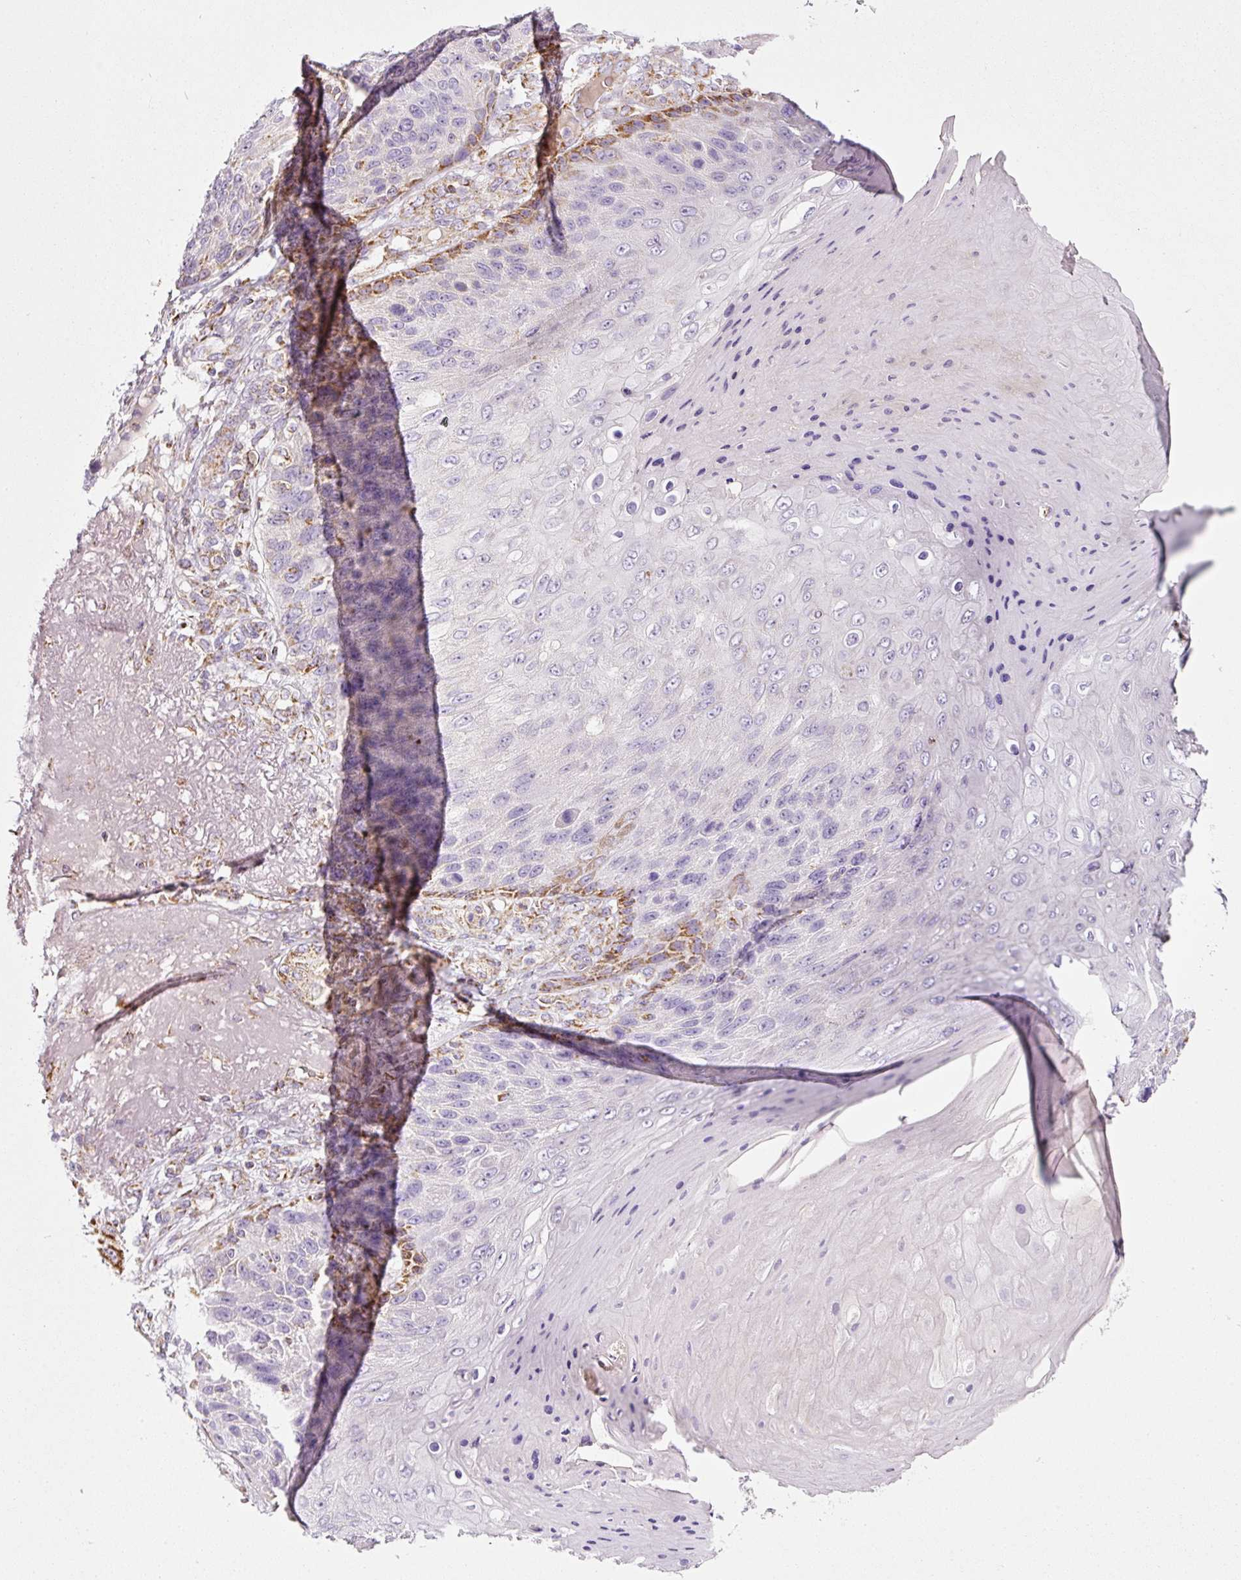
{"staining": {"intensity": "moderate", "quantity": "<25%", "location": "cytoplasmic/membranous"}, "tissue": "skin cancer", "cell_type": "Tumor cells", "image_type": "cancer", "snomed": [{"axis": "morphology", "description": "Squamous cell carcinoma, NOS"}, {"axis": "topography", "description": "Skin"}], "caption": "Tumor cells reveal low levels of moderate cytoplasmic/membranous expression in about <25% of cells in skin cancer. Using DAB (3,3'-diaminobenzidine) (brown) and hematoxylin (blue) stains, captured at high magnification using brightfield microscopy.", "gene": "SDHA", "patient": {"sex": "female", "age": 88}}